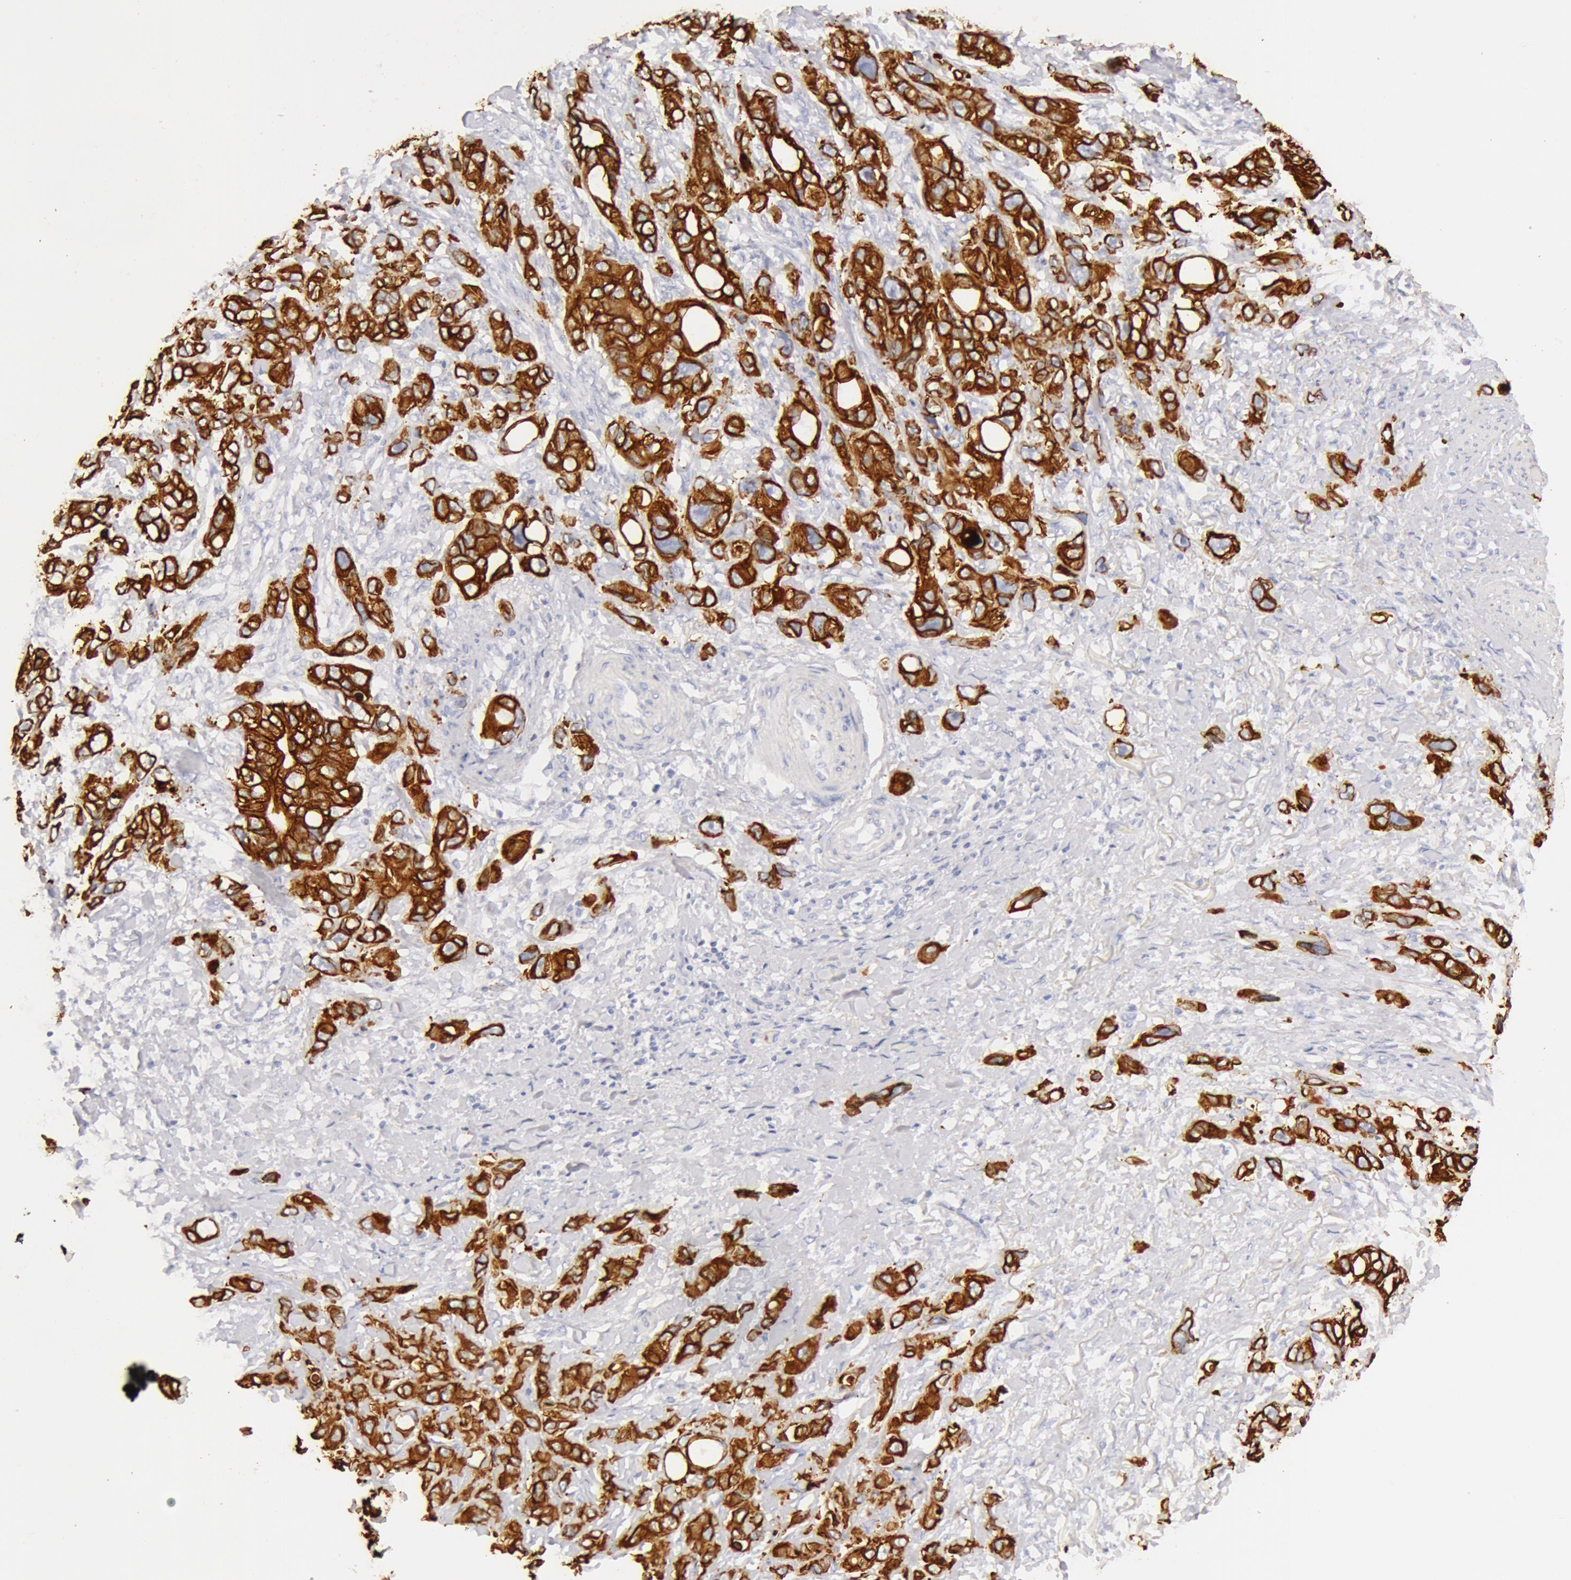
{"staining": {"intensity": "moderate", "quantity": ">75%", "location": "cytoplasmic/membranous"}, "tissue": "stomach cancer", "cell_type": "Tumor cells", "image_type": "cancer", "snomed": [{"axis": "morphology", "description": "Adenocarcinoma, NOS"}, {"axis": "topography", "description": "Stomach, upper"}], "caption": "High-magnification brightfield microscopy of stomach cancer (adenocarcinoma) stained with DAB (brown) and counterstained with hematoxylin (blue). tumor cells exhibit moderate cytoplasmic/membranous positivity is present in about>75% of cells. The staining was performed using DAB, with brown indicating positive protein expression. Nuclei are stained blue with hematoxylin.", "gene": "KRT8", "patient": {"sex": "male", "age": 47}}